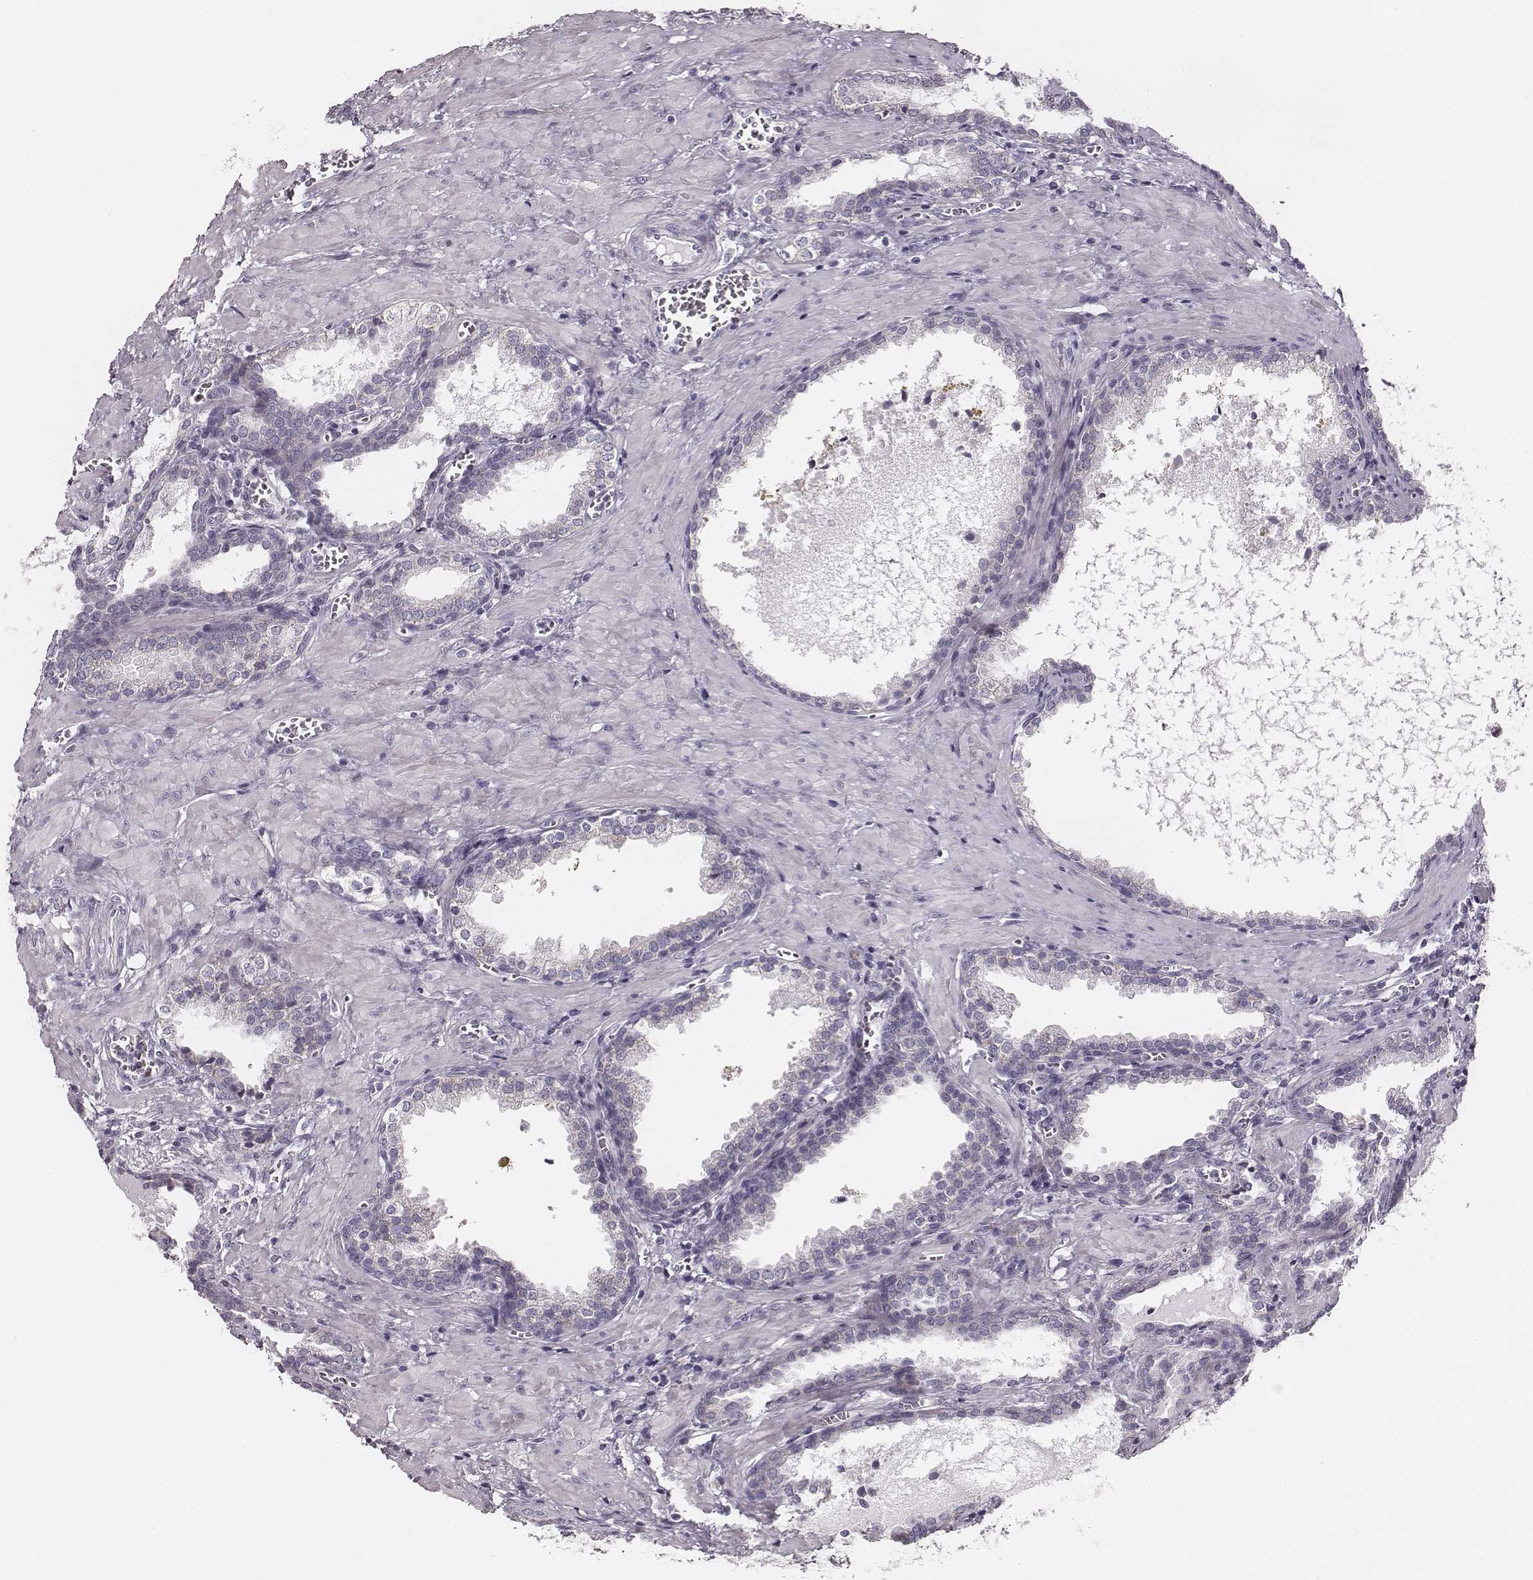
{"staining": {"intensity": "negative", "quantity": "none", "location": "none"}, "tissue": "prostate cancer", "cell_type": "Tumor cells", "image_type": "cancer", "snomed": [{"axis": "morphology", "description": "Adenocarcinoma, NOS"}, {"axis": "topography", "description": "Prostate and seminal vesicle, NOS"}], "caption": "Prostate cancer was stained to show a protein in brown. There is no significant staining in tumor cells. The staining is performed using DAB brown chromogen with nuclei counter-stained in using hematoxylin.", "gene": "UBL4B", "patient": {"sex": "male", "age": 63}}